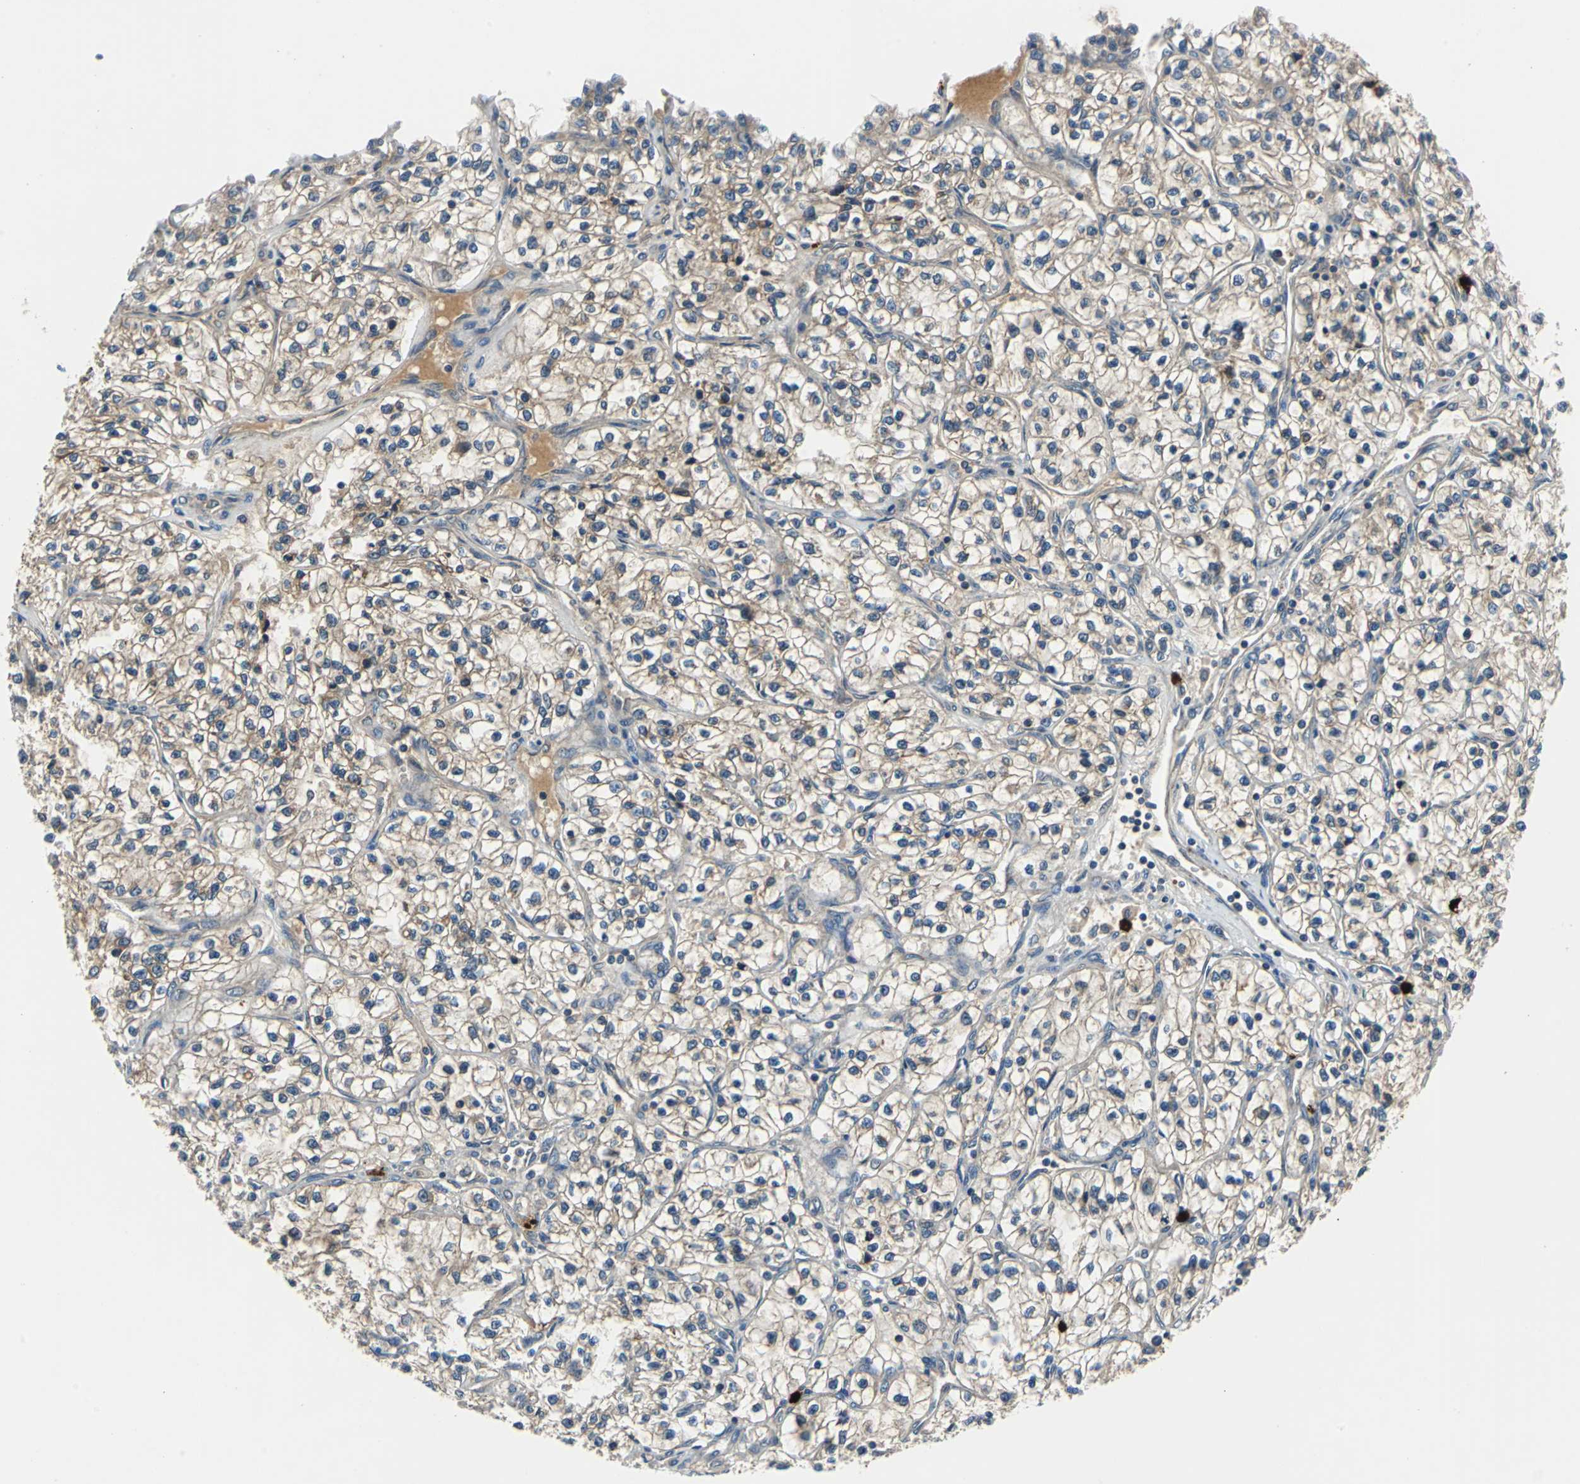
{"staining": {"intensity": "weak", "quantity": "25%-75%", "location": "cytoplasmic/membranous"}, "tissue": "renal cancer", "cell_type": "Tumor cells", "image_type": "cancer", "snomed": [{"axis": "morphology", "description": "Adenocarcinoma, NOS"}, {"axis": "topography", "description": "Kidney"}], "caption": "Immunohistochemical staining of renal cancer shows weak cytoplasmic/membranous protein staining in approximately 25%-75% of tumor cells. The staining was performed using DAB (3,3'-diaminobenzidine) to visualize the protein expression in brown, while the nuclei were stained in blue with hematoxylin (Magnification: 20x).", "gene": "SLC19A2", "patient": {"sex": "female", "age": 57}}